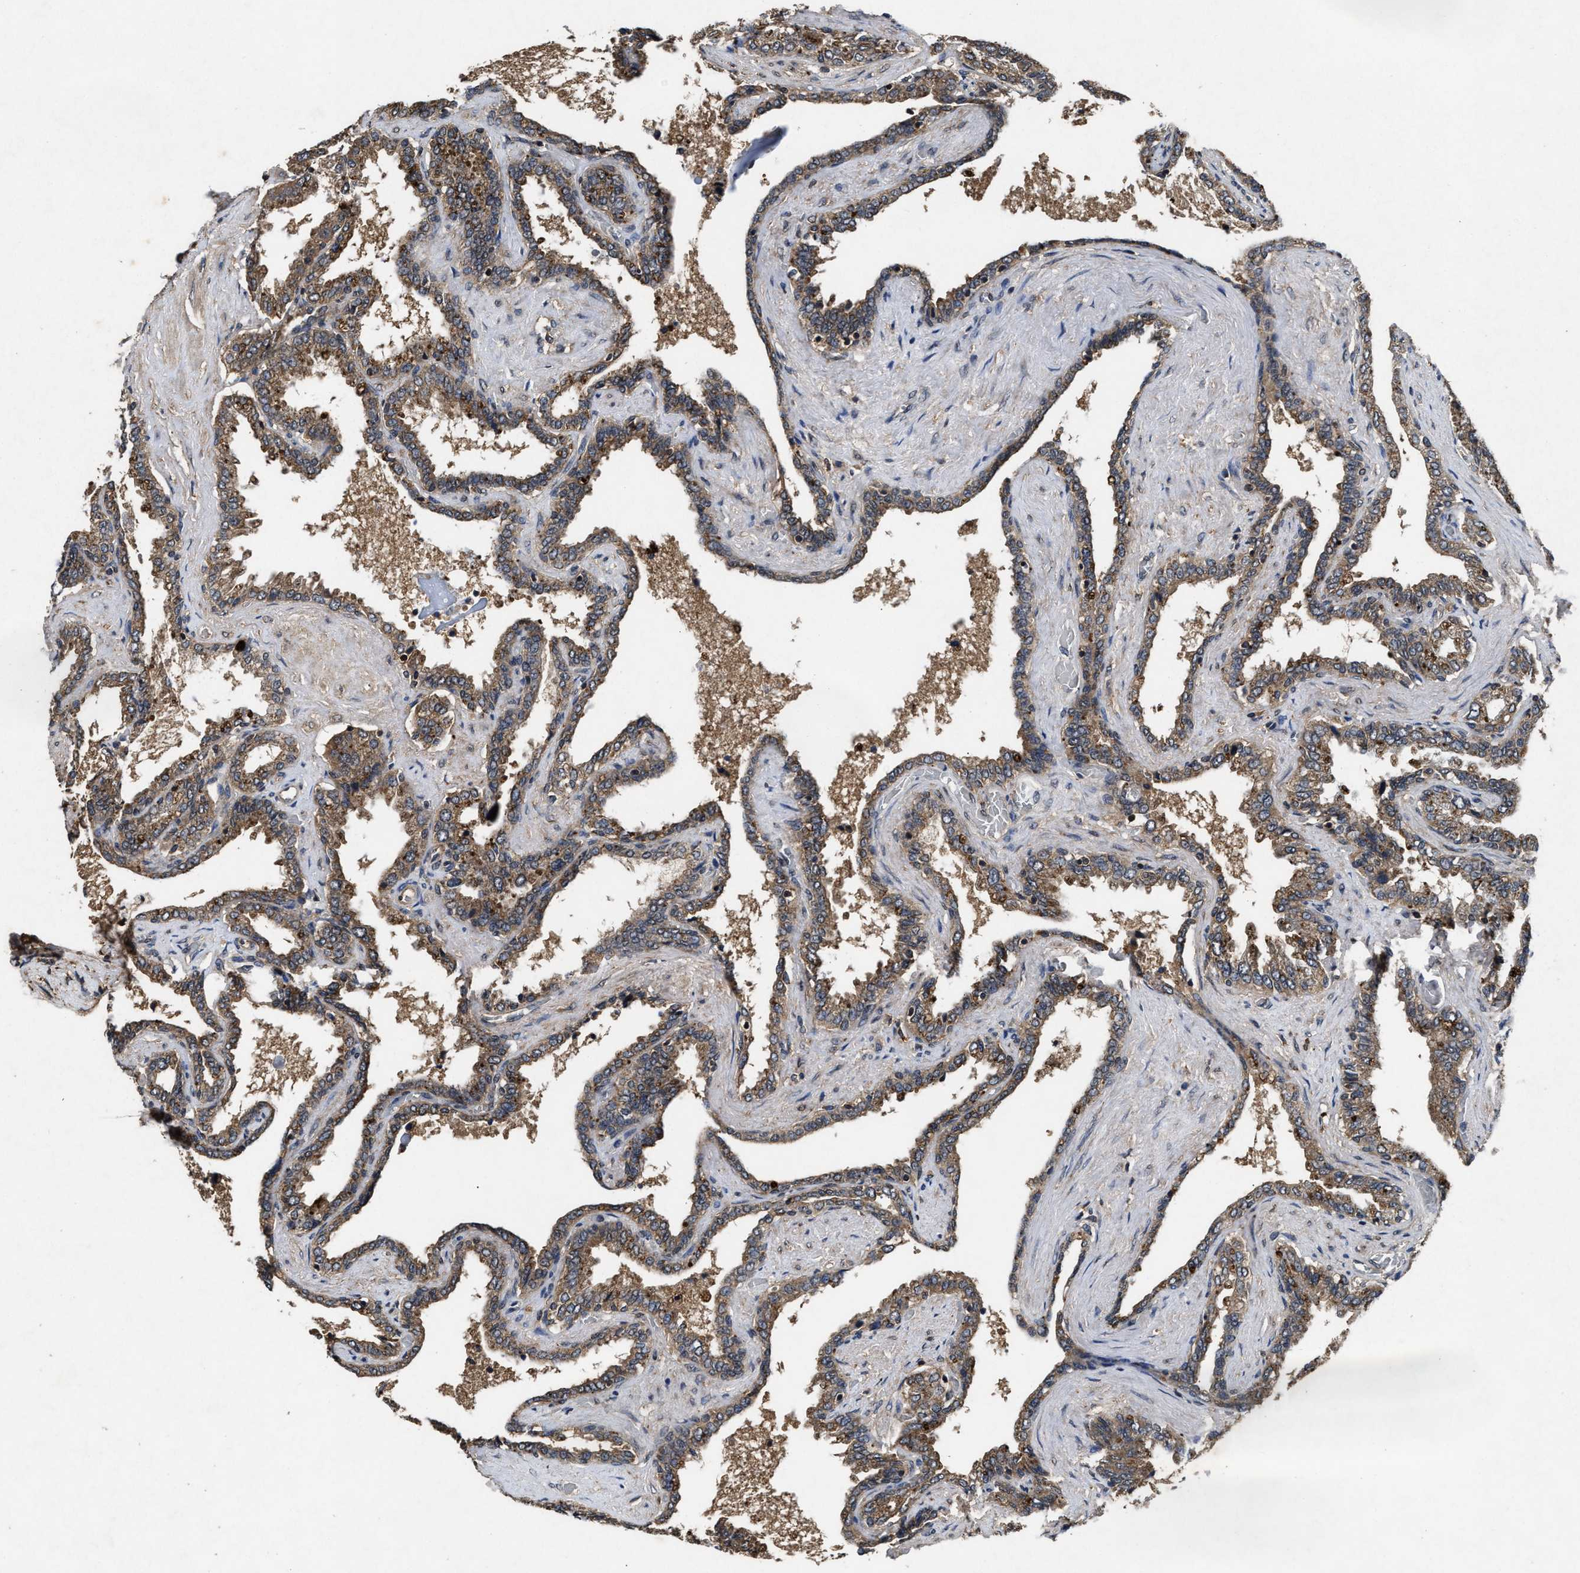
{"staining": {"intensity": "moderate", "quantity": ">75%", "location": "cytoplasmic/membranous"}, "tissue": "seminal vesicle", "cell_type": "Glandular cells", "image_type": "normal", "snomed": [{"axis": "morphology", "description": "Normal tissue, NOS"}, {"axis": "topography", "description": "Seminal veicle"}], "caption": "Immunohistochemistry of unremarkable human seminal vesicle demonstrates medium levels of moderate cytoplasmic/membranous expression in approximately >75% of glandular cells.", "gene": "PDAP1", "patient": {"sex": "male", "age": 46}}